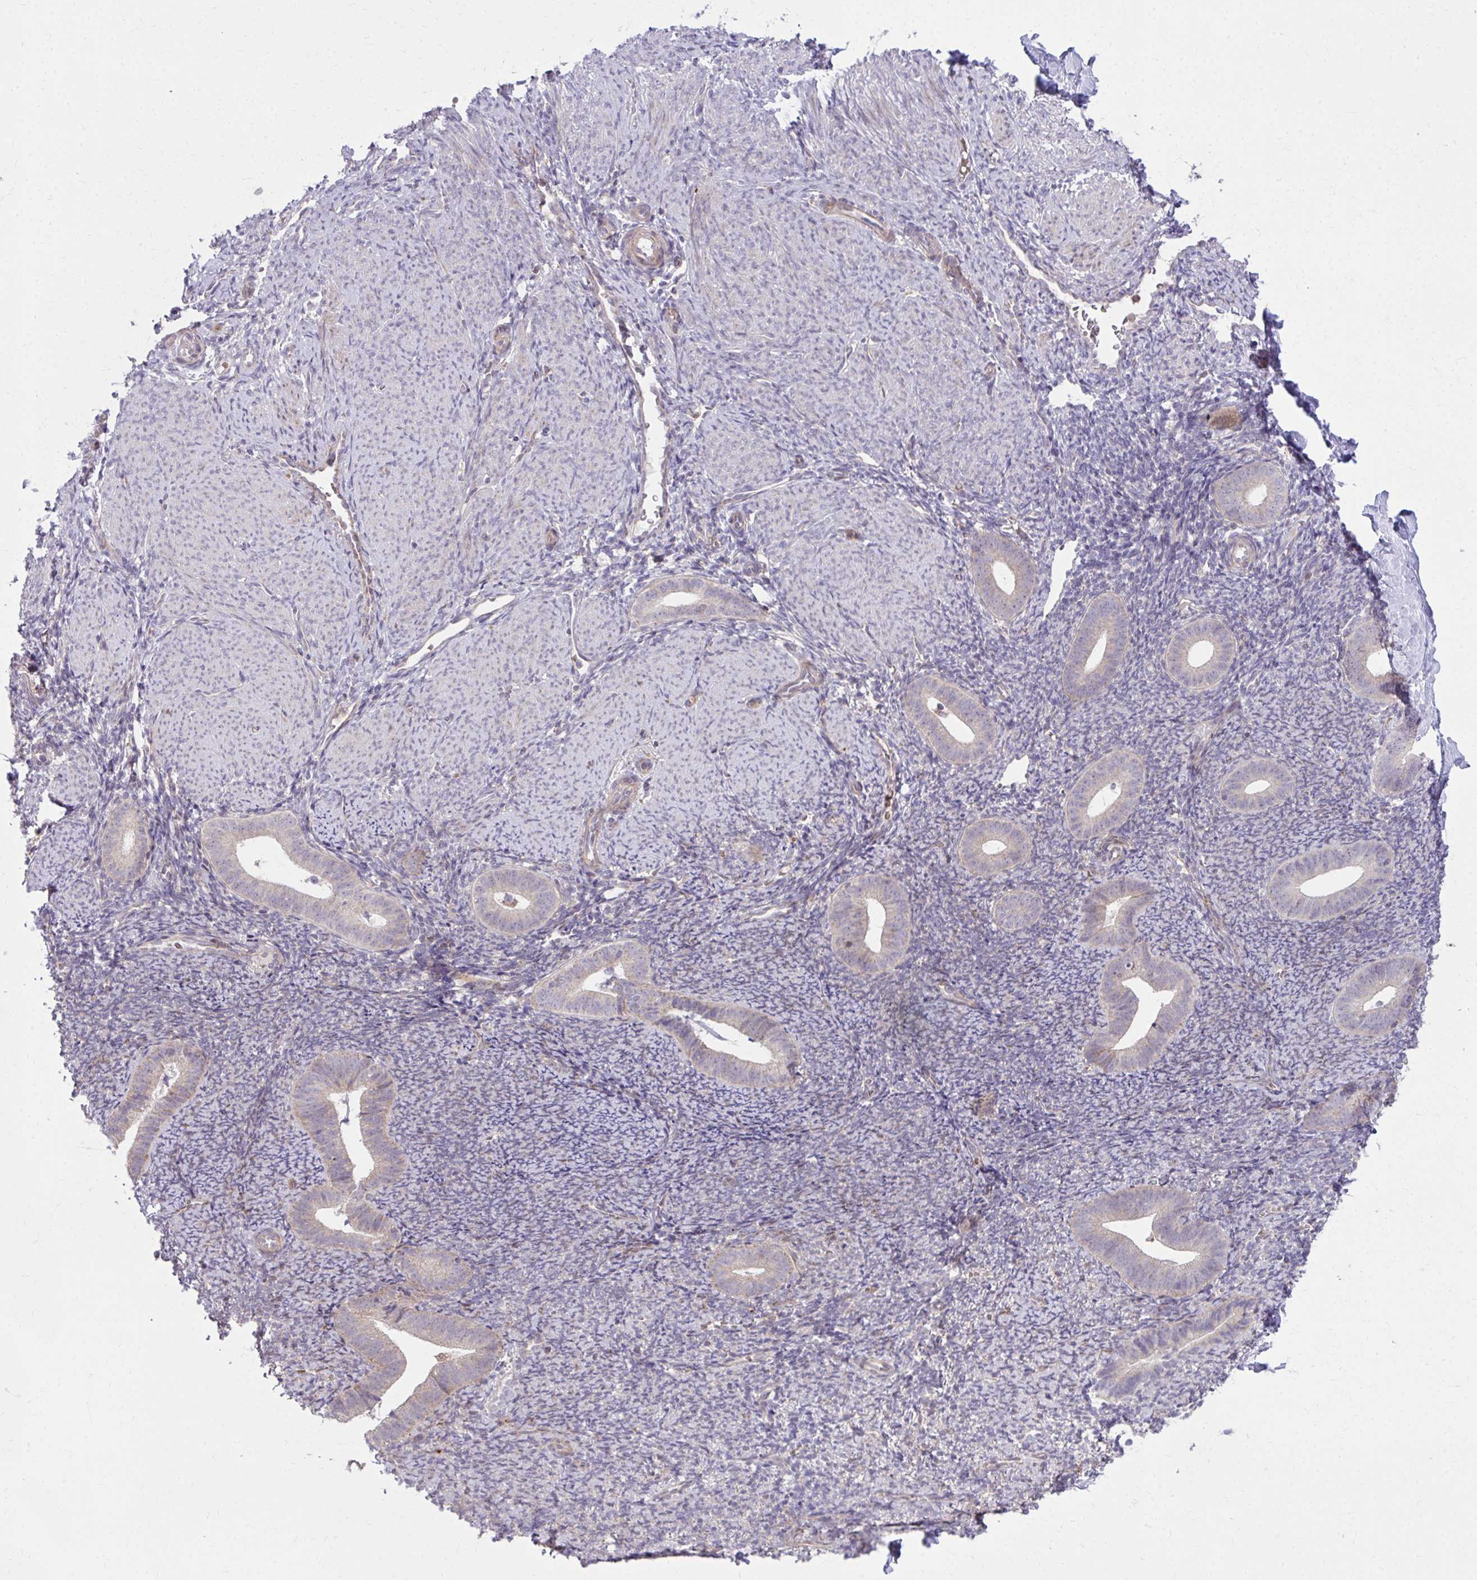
{"staining": {"intensity": "weak", "quantity": "<25%", "location": "cytoplasmic/membranous"}, "tissue": "endometrium", "cell_type": "Cells in endometrial stroma", "image_type": "normal", "snomed": [{"axis": "morphology", "description": "Normal tissue, NOS"}, {"axis": "topography", "description": "Endometrium"}], "caption": "Cells in endometrial stroma show no significant protein staining in benign endometrium.", "gene": "C16orf54", "patient": {"sex": "female", "age": 39}}